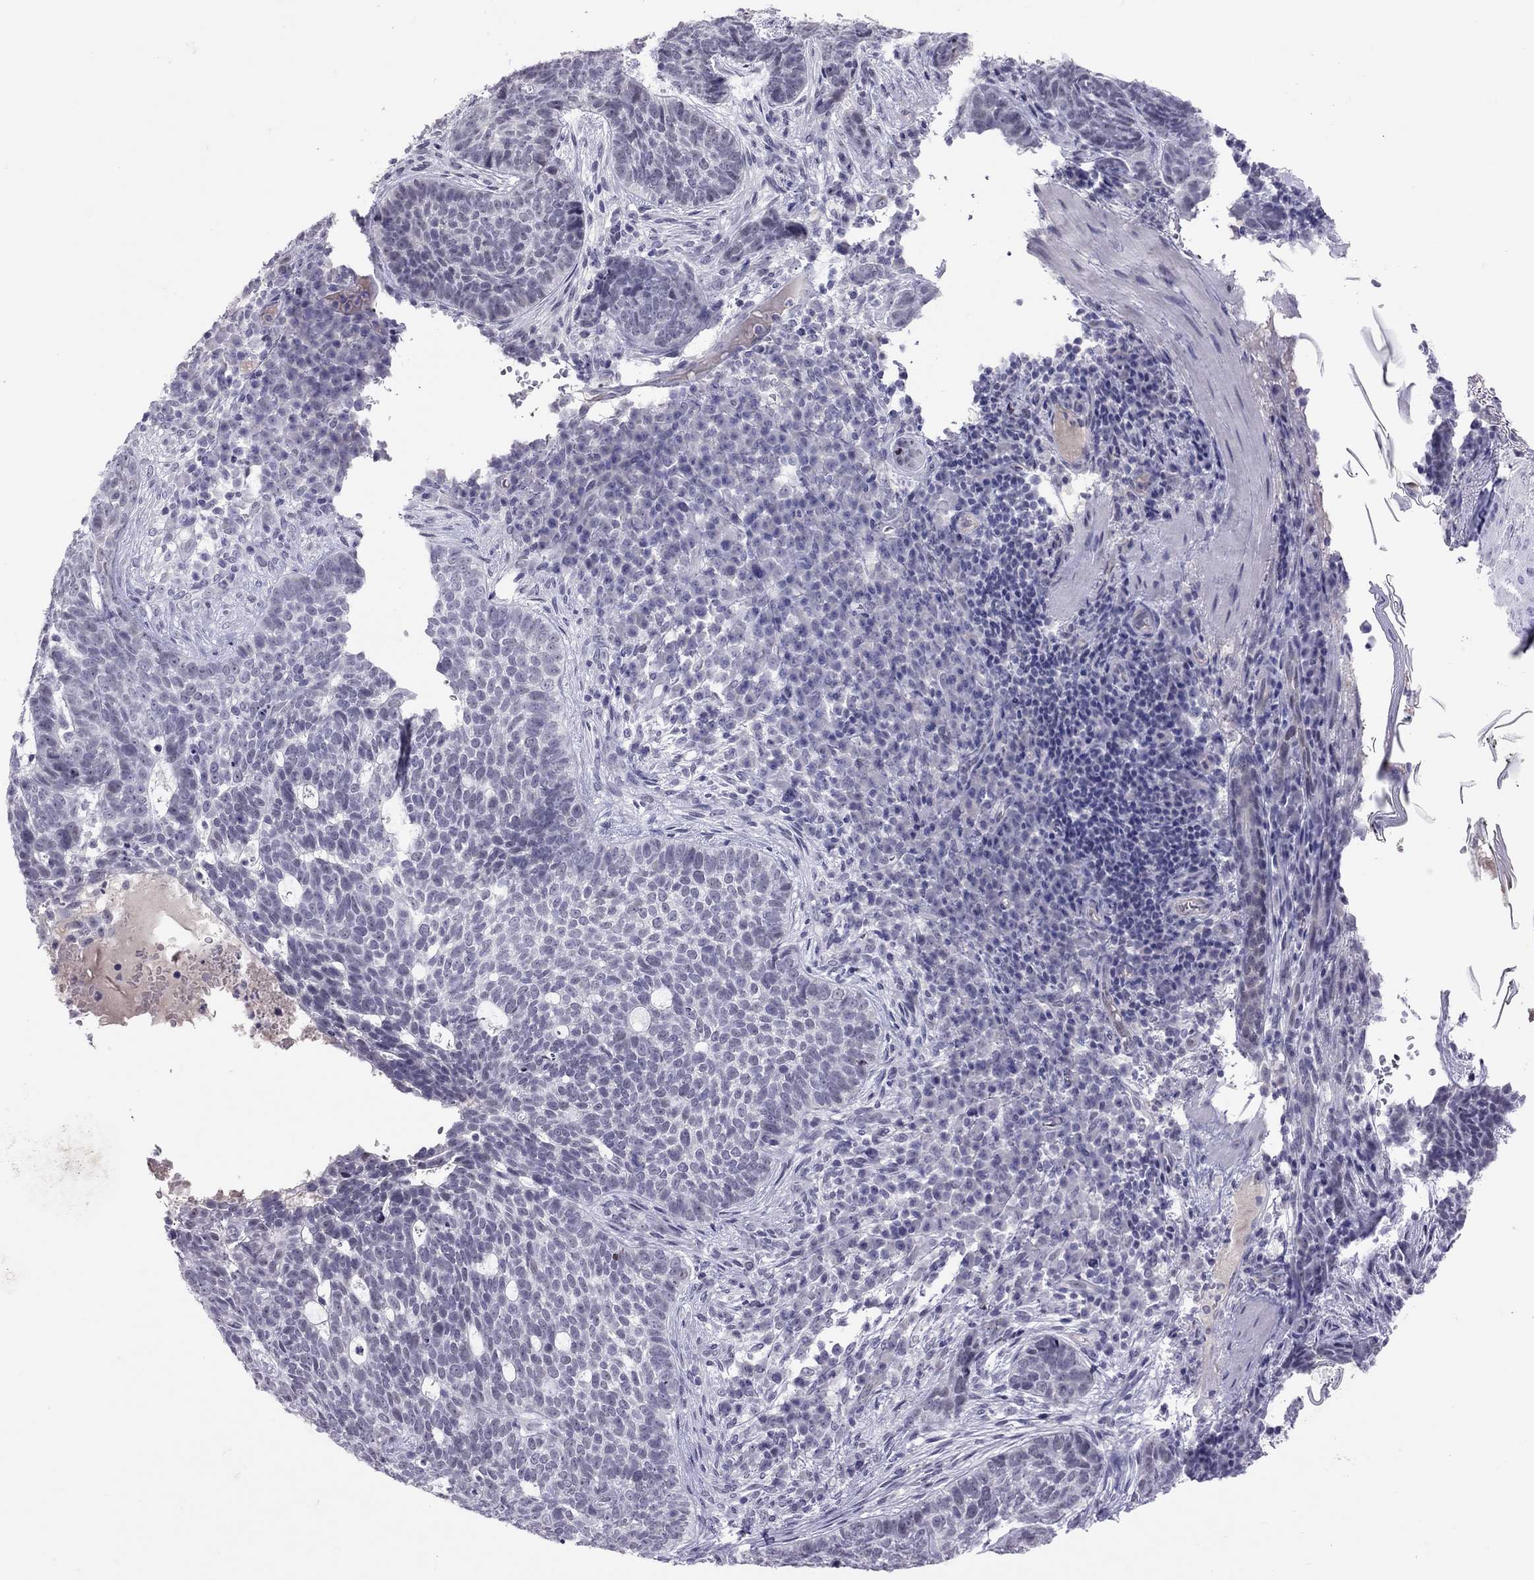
{"staining": {"intensity": "negative", "quantity": "none", "location": "none"}, "tissue": "skin cancer", "cell_type": "Tumor cells", "image_type": "cancer", "snomed": [{"axis": "morphology", "description": "Basal cell carcinoma"}, {"axis": "topography", "description": "Skin"}], "caption": "The image shows no significant positivity in tumor cells of skin basal cell carcinoma. Brightfield microscopy of immunohistochemistry (IHC) stained with DAB (brown) and hematoxylin (blue), captured at high magnification.", "gene": "JHY", "patient": {"sex": "female", "age": 69}}